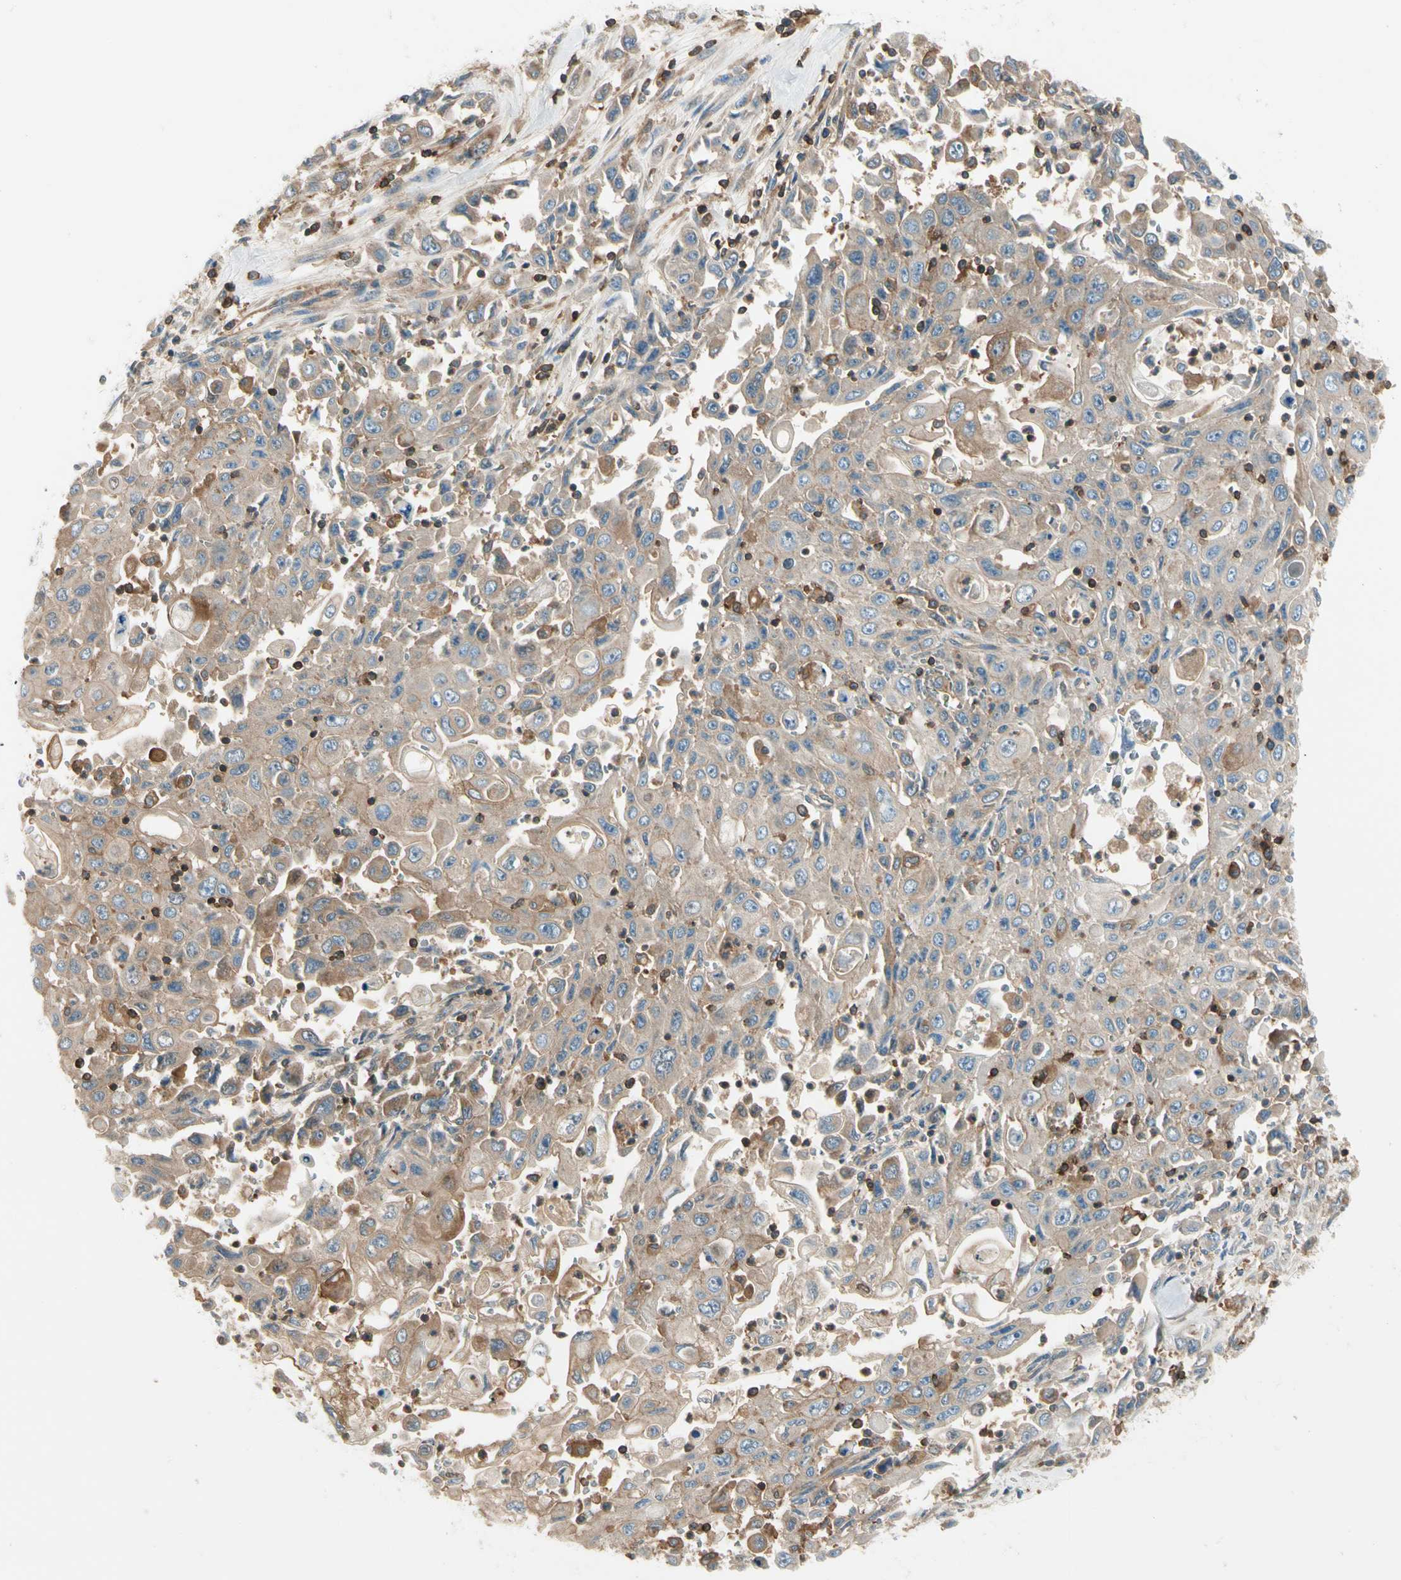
{"staining": {"intensity": "weak", "quantity": ">75%", "location": "cytoplasmic/membranous"}, "tissue": "pancreatic cancer", "cell_type": "Tumor cells", "image_type": "cancer", "snomed": [{"axis": "morphology", "description": "Adenocarcinoma, NOS"}, {"axis": "topography", "description": "Pancreas"}], "caption": "Approximately >75% of tumor cells in pancreatic cancer (adenocarcinoma) show weak cytoplasmic/membranous protein staining as visualized by brown immunohistochemical staining.", "gene": "CAPZA2", "patient": {"sex": "male", "age": 70}}